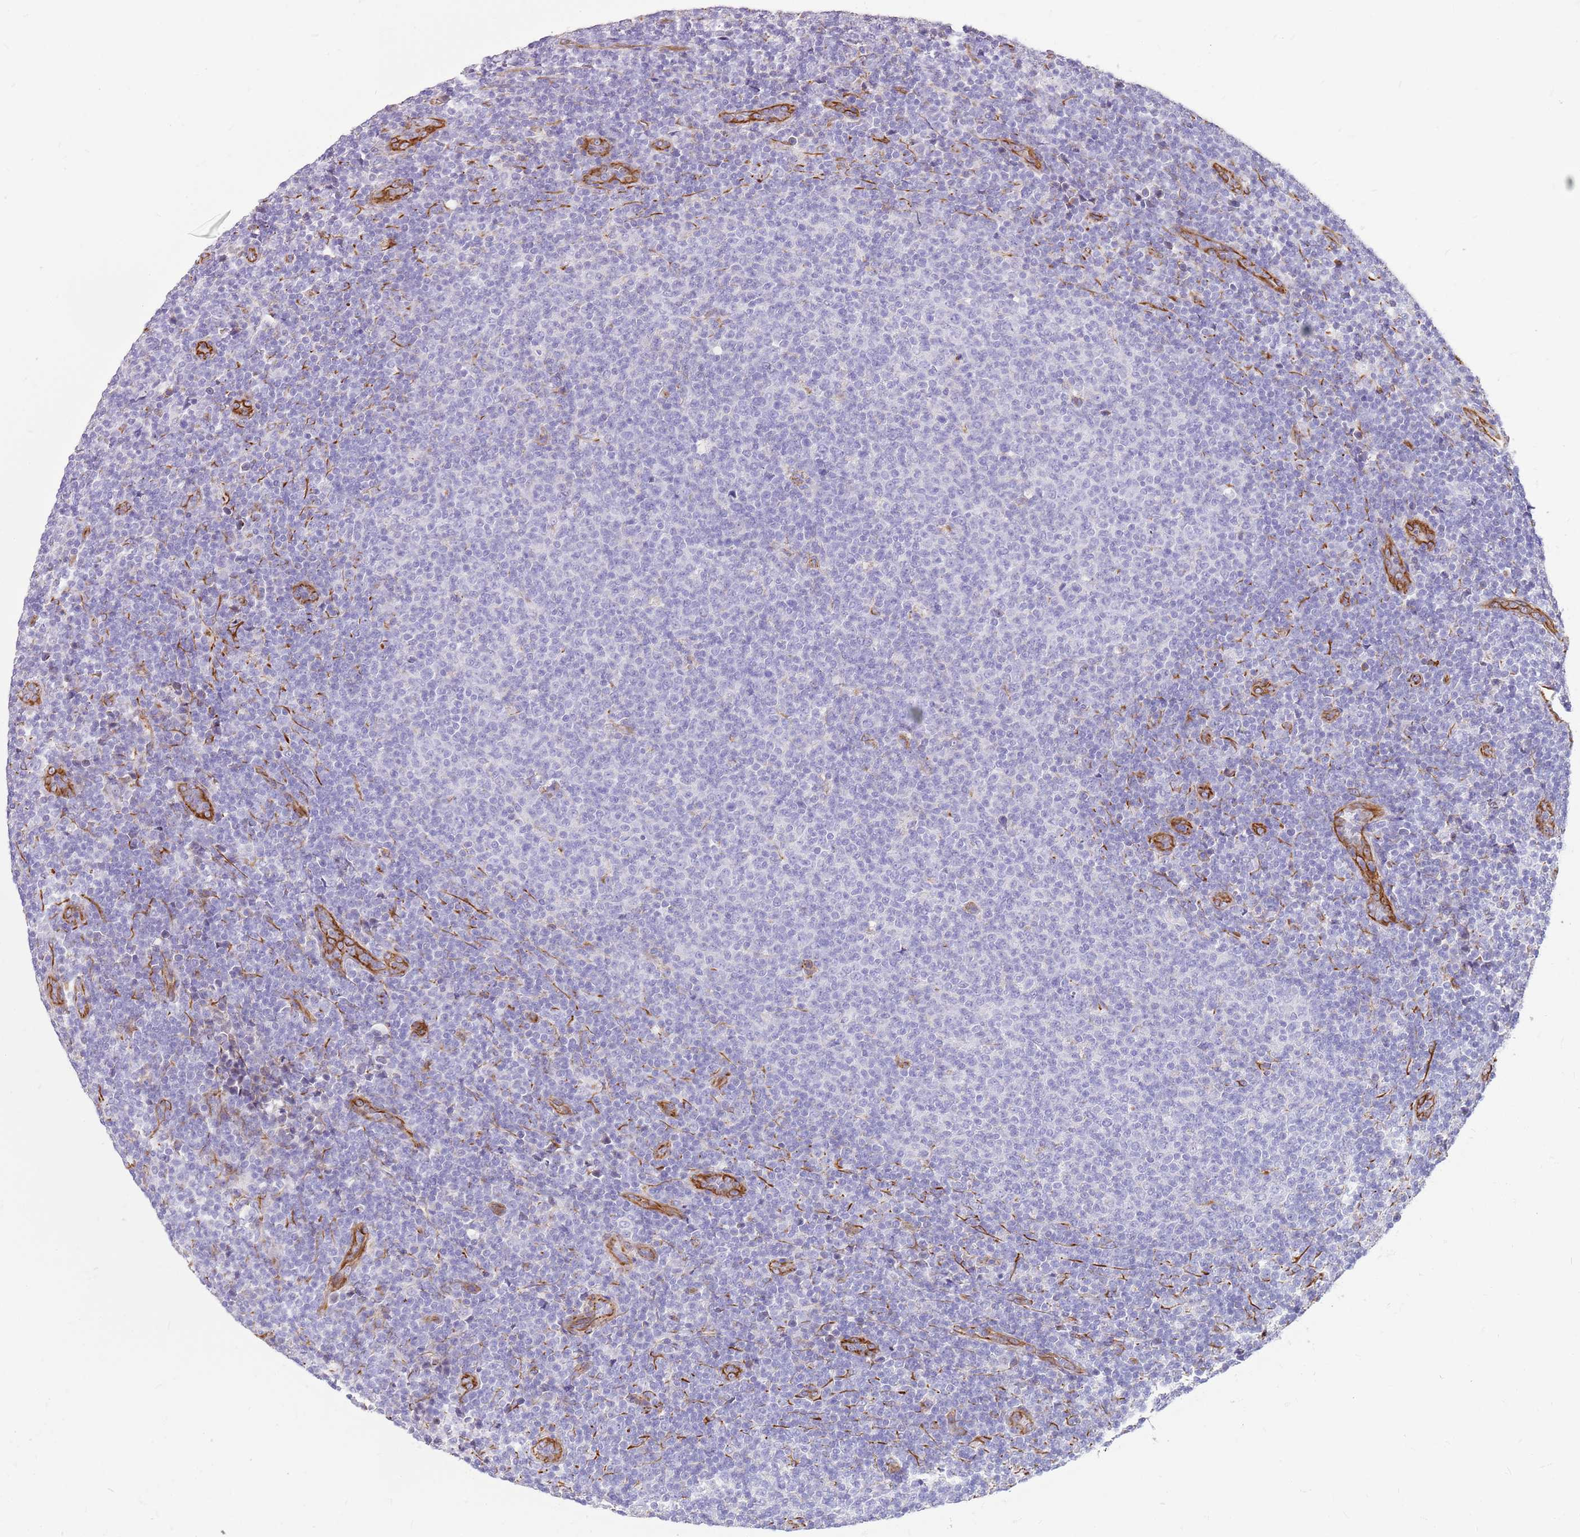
{"staining": {"intensity": "negative", "quantity": "none", "location": "none"}, "tissue": "lymphoma", "cell_type": "Tumor cells", "image_type": "cancer", "snomed": [{"axis": "morphology", "description": "Malignant lymphoma, non-Hodgkin's type, Low grade"}, {"axis": "topography", "description": "Lymph node"}], "caption": "IHC of human lymphoma displays no expression in tumor cells. The staining is performed using DAB brown chromogen with nuclei counter-stained in using hematoxylin.", "gene": "ZDHHC1", "patient": {"sex": "male", "age": 66}}